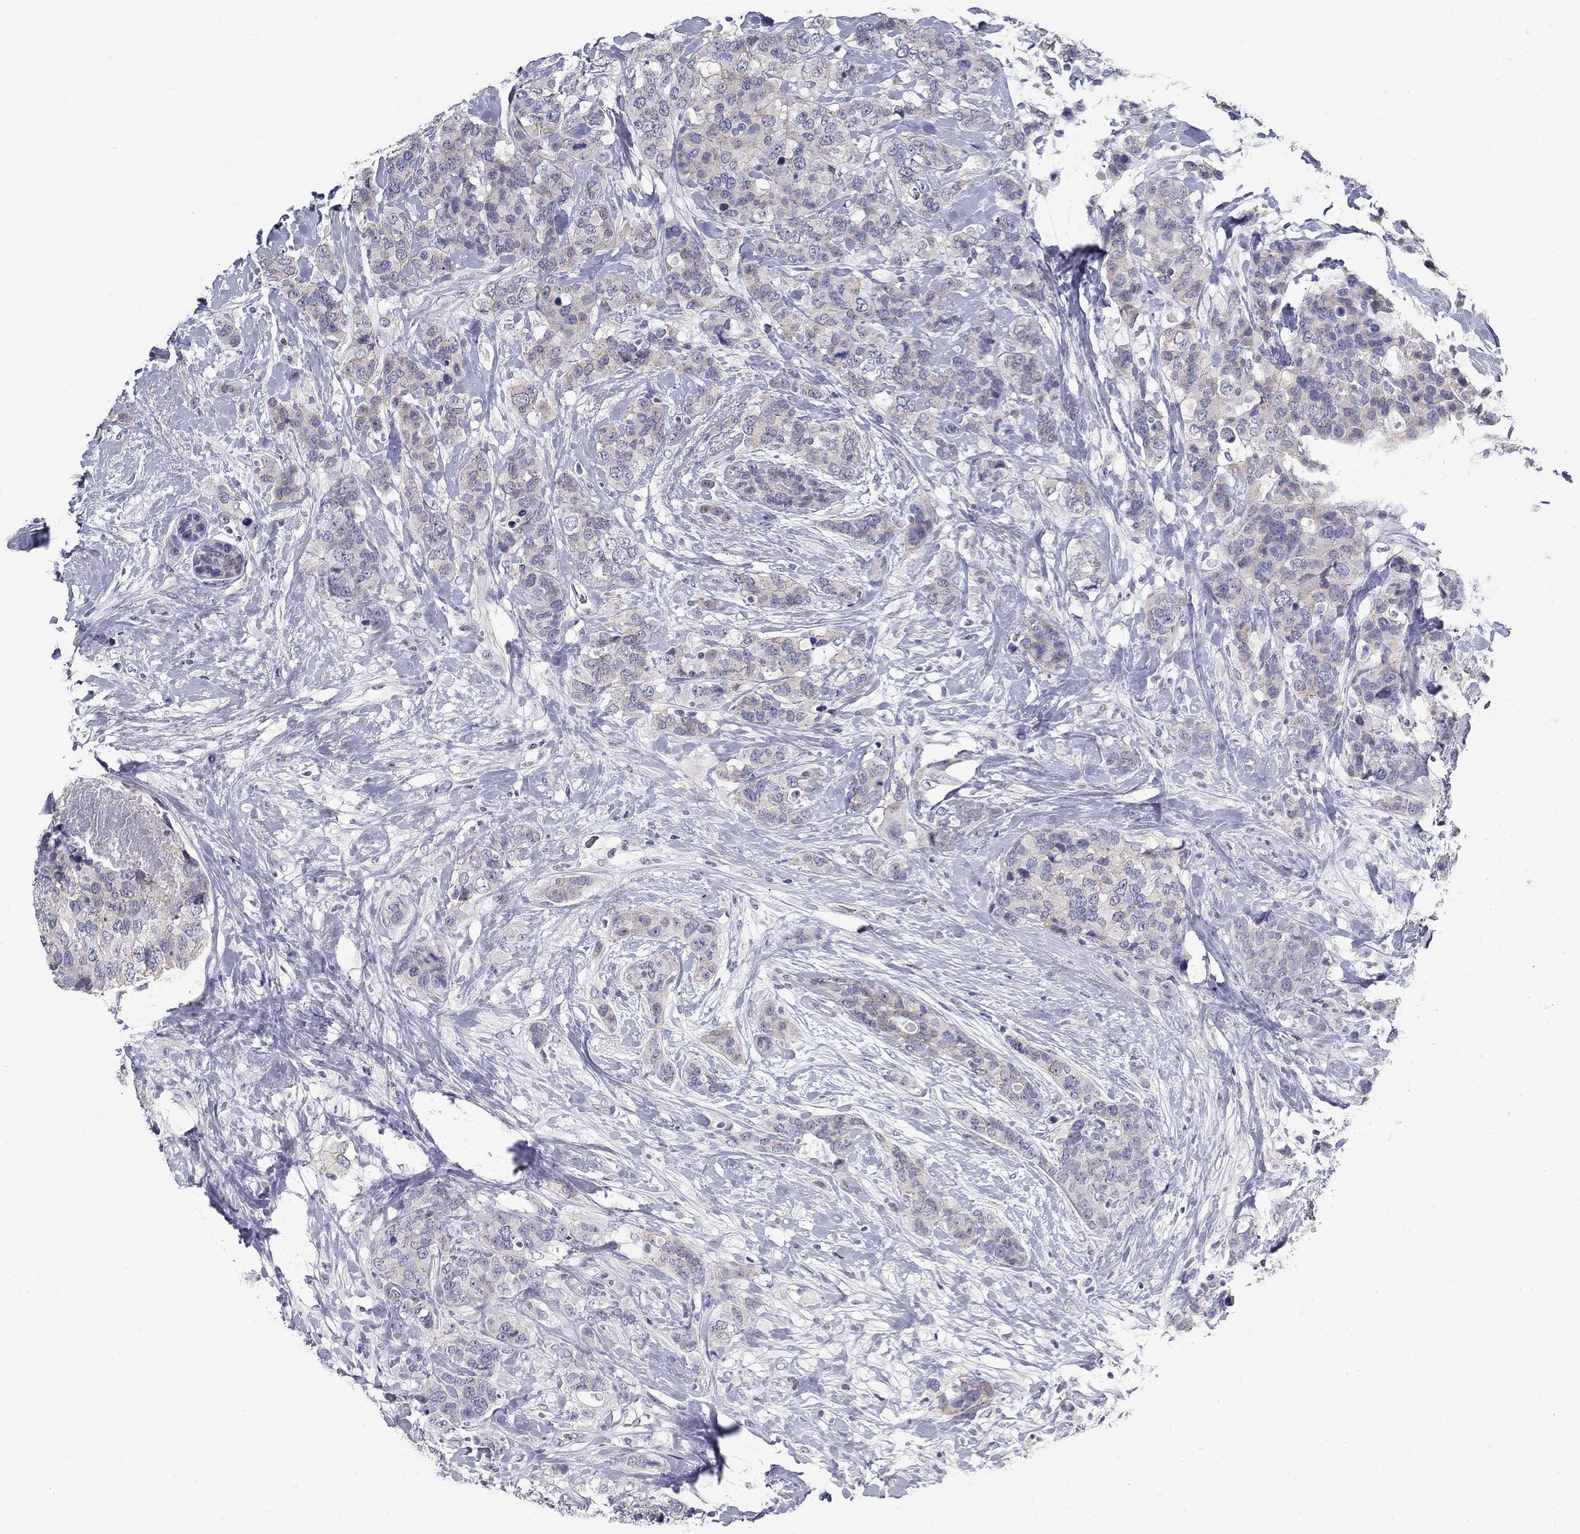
{"staining": {"intensity": "negative", "quantity": "none", "location": "none"}, "tissue": "breast cancer", "cell_type": "Tumor cells", "image_type": "cancer", "snomed": [{"axis": "morphology", "description": "Lobular carcinoma"}, {"axis": "topography", "description": "Breast"}], "caption": "DAB (3,3'-diaminobenzidine) immunohistochemical staining of breast lobular carcinoma exhibits no significant expression in tumor cells. (Stains: DAB (3,3'-diaminobenzidine) IHC with hematoxylin counter stain, Microscopy: brightfield microscopy at high magnification).", "gene": "GUCA1A", "patient": {"sex": "female", "age": 59}}